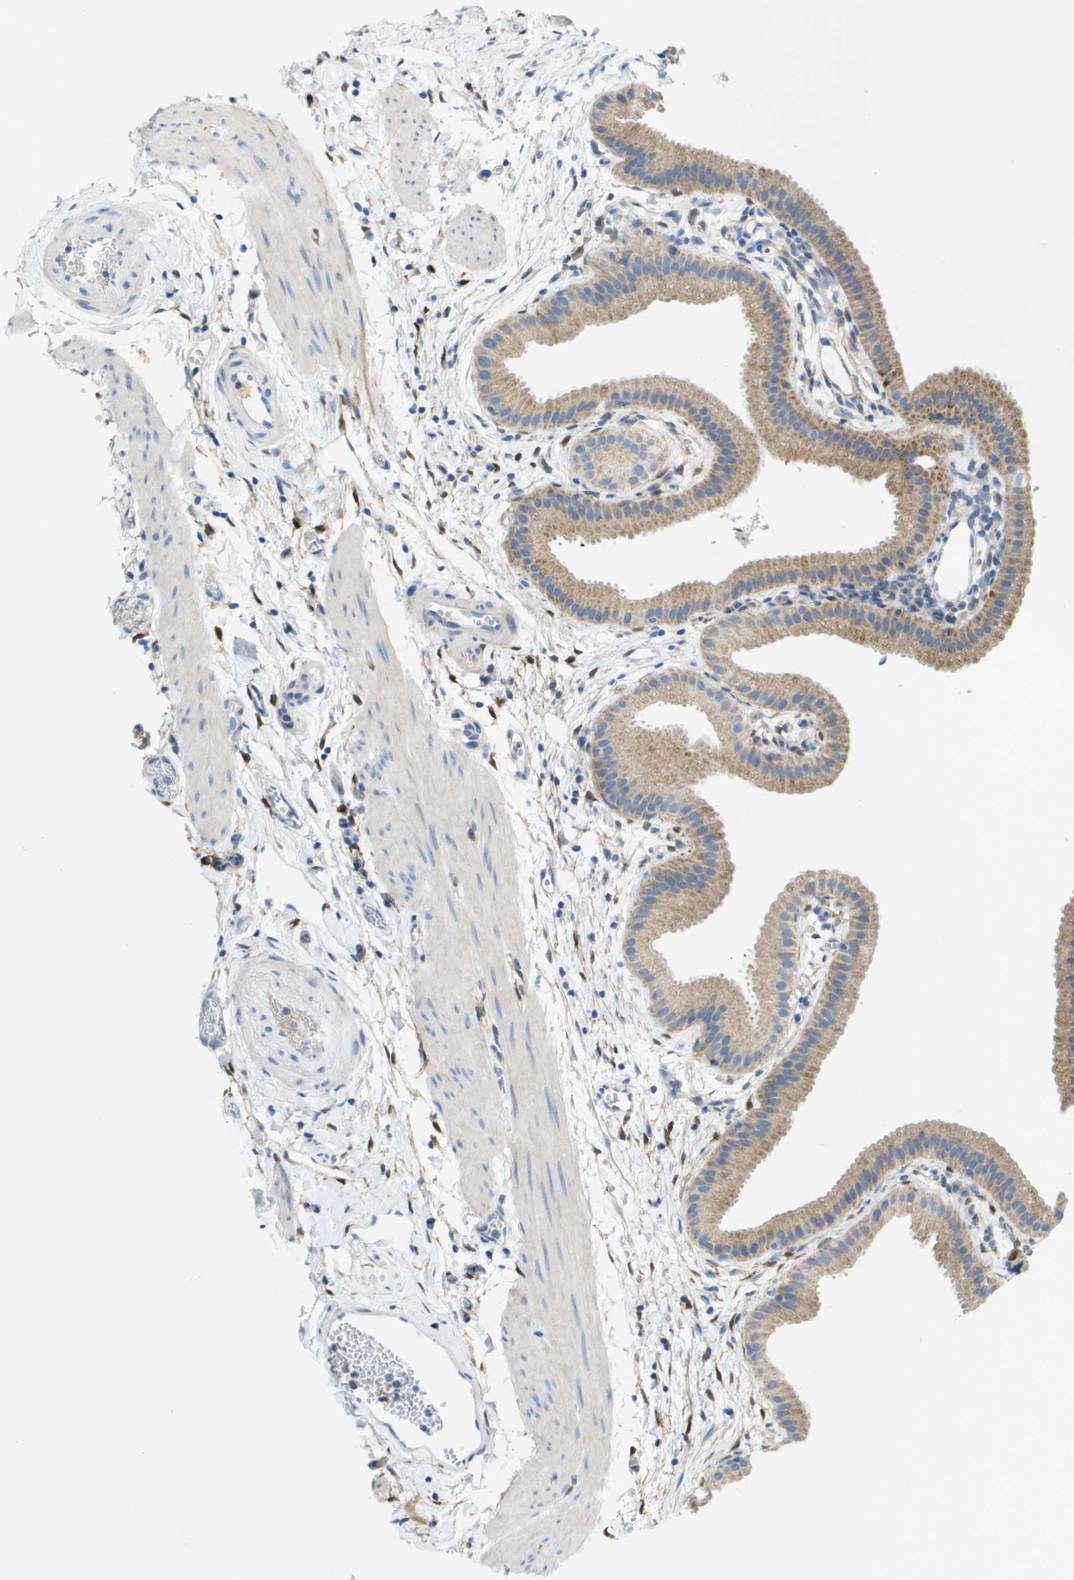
{"staining": {"intensity": "moderate", "quantity": ">75%", "location": "cytoplasmic/membranous"}, "tissue": "gallbladder", "cell_type": "Glandular cells", "image_type": "normal", "snomed": [{"axis": "morphology", "description": "Normal tissue, NOS"}, {"axis": "topography", "description": "Gallbladder"}], "caption": "Benign gallbladder shows moderate cytoplasmic/membranous positivity in approximately >75% of glandular cells, visualized by immunohistochemistry. Nuclei are stained in blue.", "gene": "CYGB", "patient": {"sex": "female", "age": 64}}